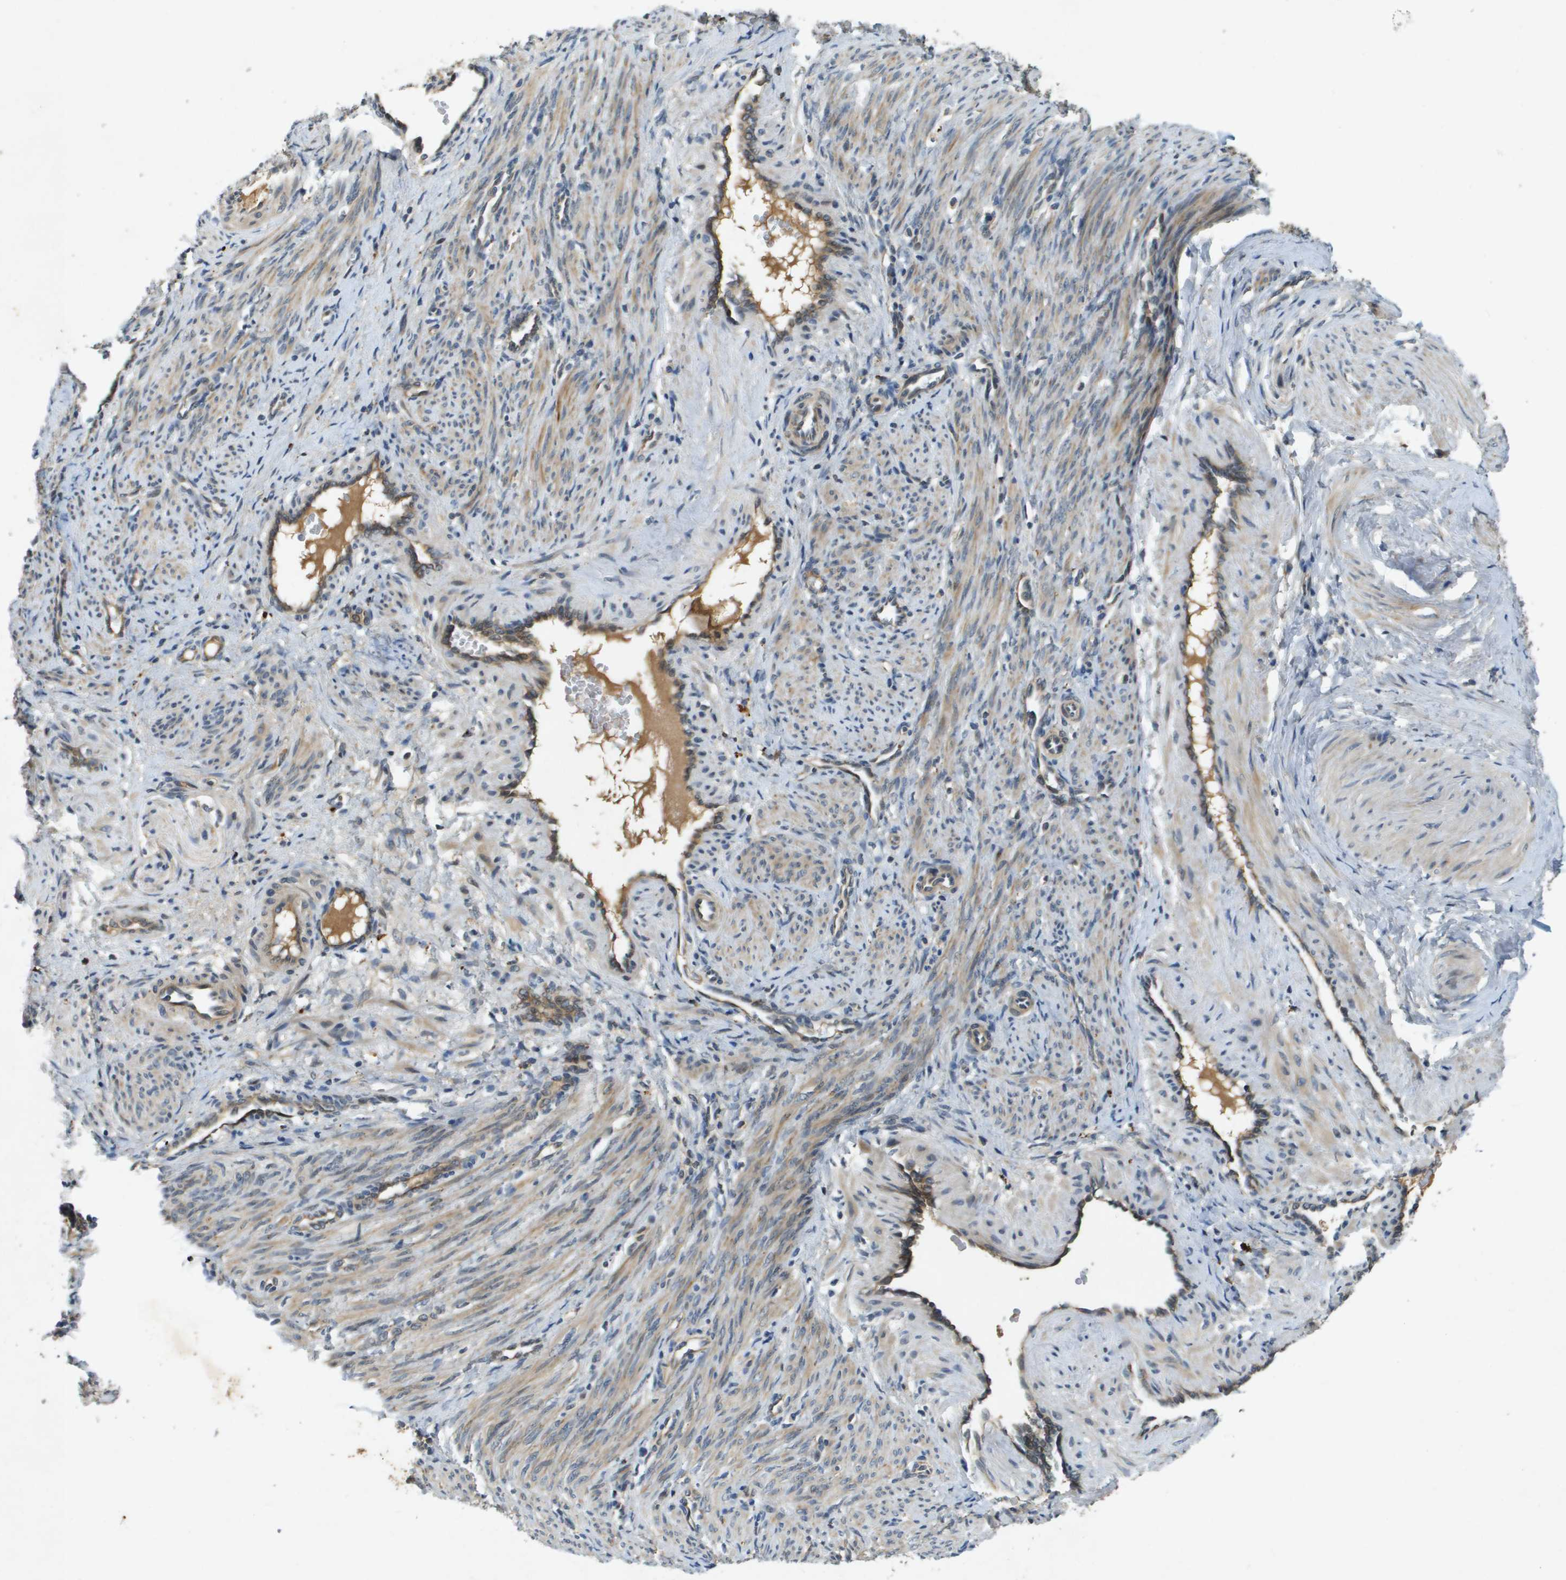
{"staining": {"intensity": "weak", "quantity": "25%-75%", "location": "cytoplasmic/membranous"}, "tissue": "smooth muscle", "cell_type": "Smooth muscle cells", "image_type": "normal", "snomed": [{"axis": "morphology", "description": "Normal tissue, NOS"}, {"axis": "topography", "description": "Endometrium"}], "caption": "A brown stain labels weak cytoplasmic/membranous positivity of a protein in smooth muscle cells of unremarkable human smooth muscle.", "gene": "PGAP3", "patient": {"sex": "female", "age": 33}}